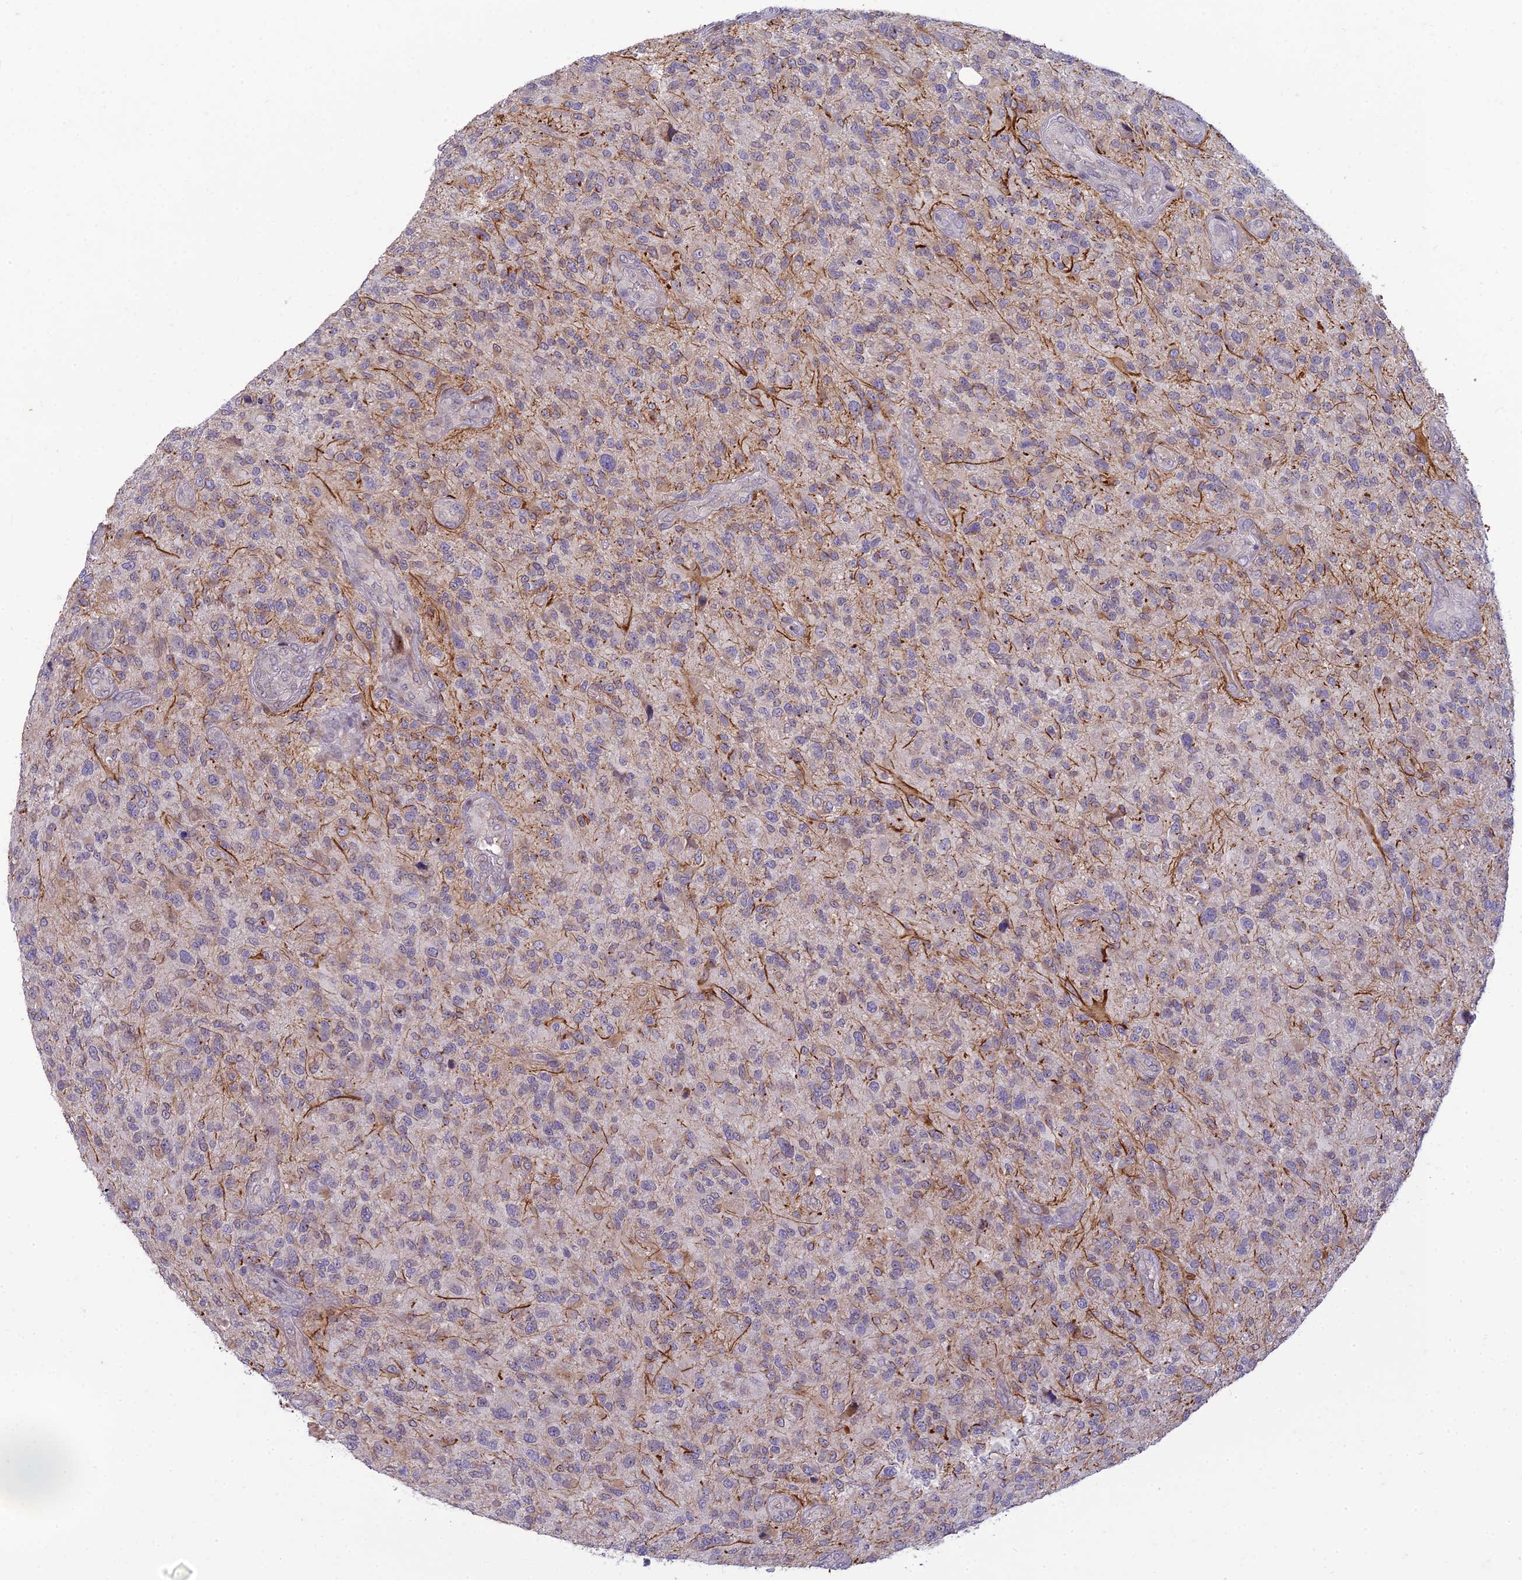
{"staining": {"intensity": "negative", "quantity": "none", "location": "none"}, "tissue": "glioma", "cell_type": "Tumor cells", "image_type": "cancer", "snomed": [{"axis": "morphology", "description": "Glioma, malignant, High grade"}, {"axis": "topography", "description": "Brain"}], "caption": "Immunohistochemical staining of human high-grade glioma (malignant) reveals no significant positivity in tumor cells. (DAB (3,3'-diaminobenzidine) immunohistochemistry (IHC) visualized using brightfield microscopy, high magnification).", "gene": "DTX2", "patient": {"sex": "male", "age": 47}}